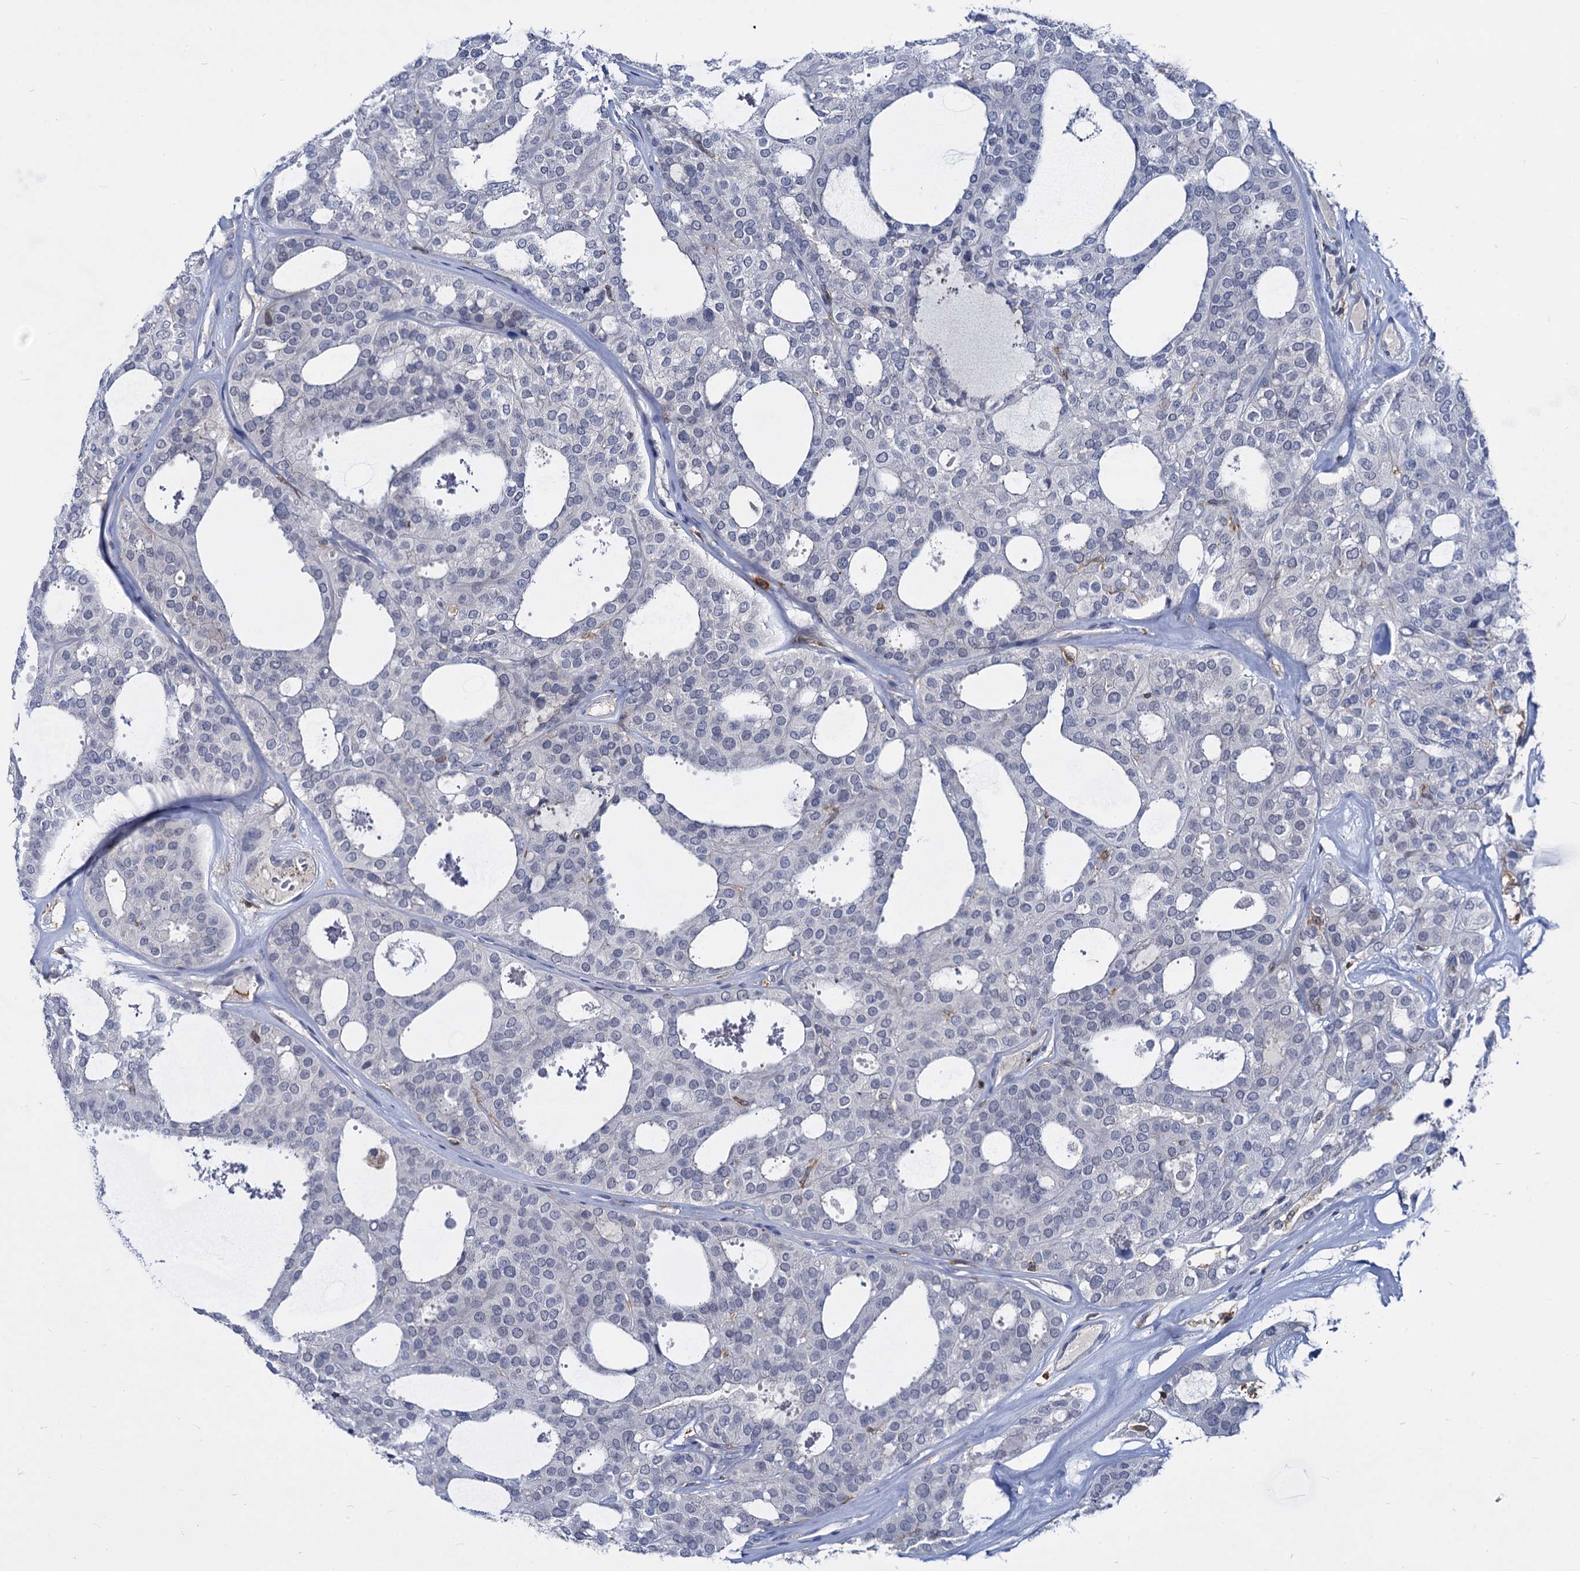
{"staining": {"intensity": "negative", "quantity": "none", "location": "none"}, "tissue": "thyroid cancer", "cell_type": "Tumor cells", "image_type": "cancer", "snomed": [{"axis": "morphology", "description": "Follicular adenoma carcinoma, NOS"}, {"axis": "topography", "description": "Thyroid gland"}], "caption": "A high-resolution photomicrograph shows immunohistochemistry (IHC) staining of thyroid follicular adenoma carcinoma, which shows no significant positivity in tumor cells.", "gene": "RHOG", "patient": {"sex": "male", "age": 75}}